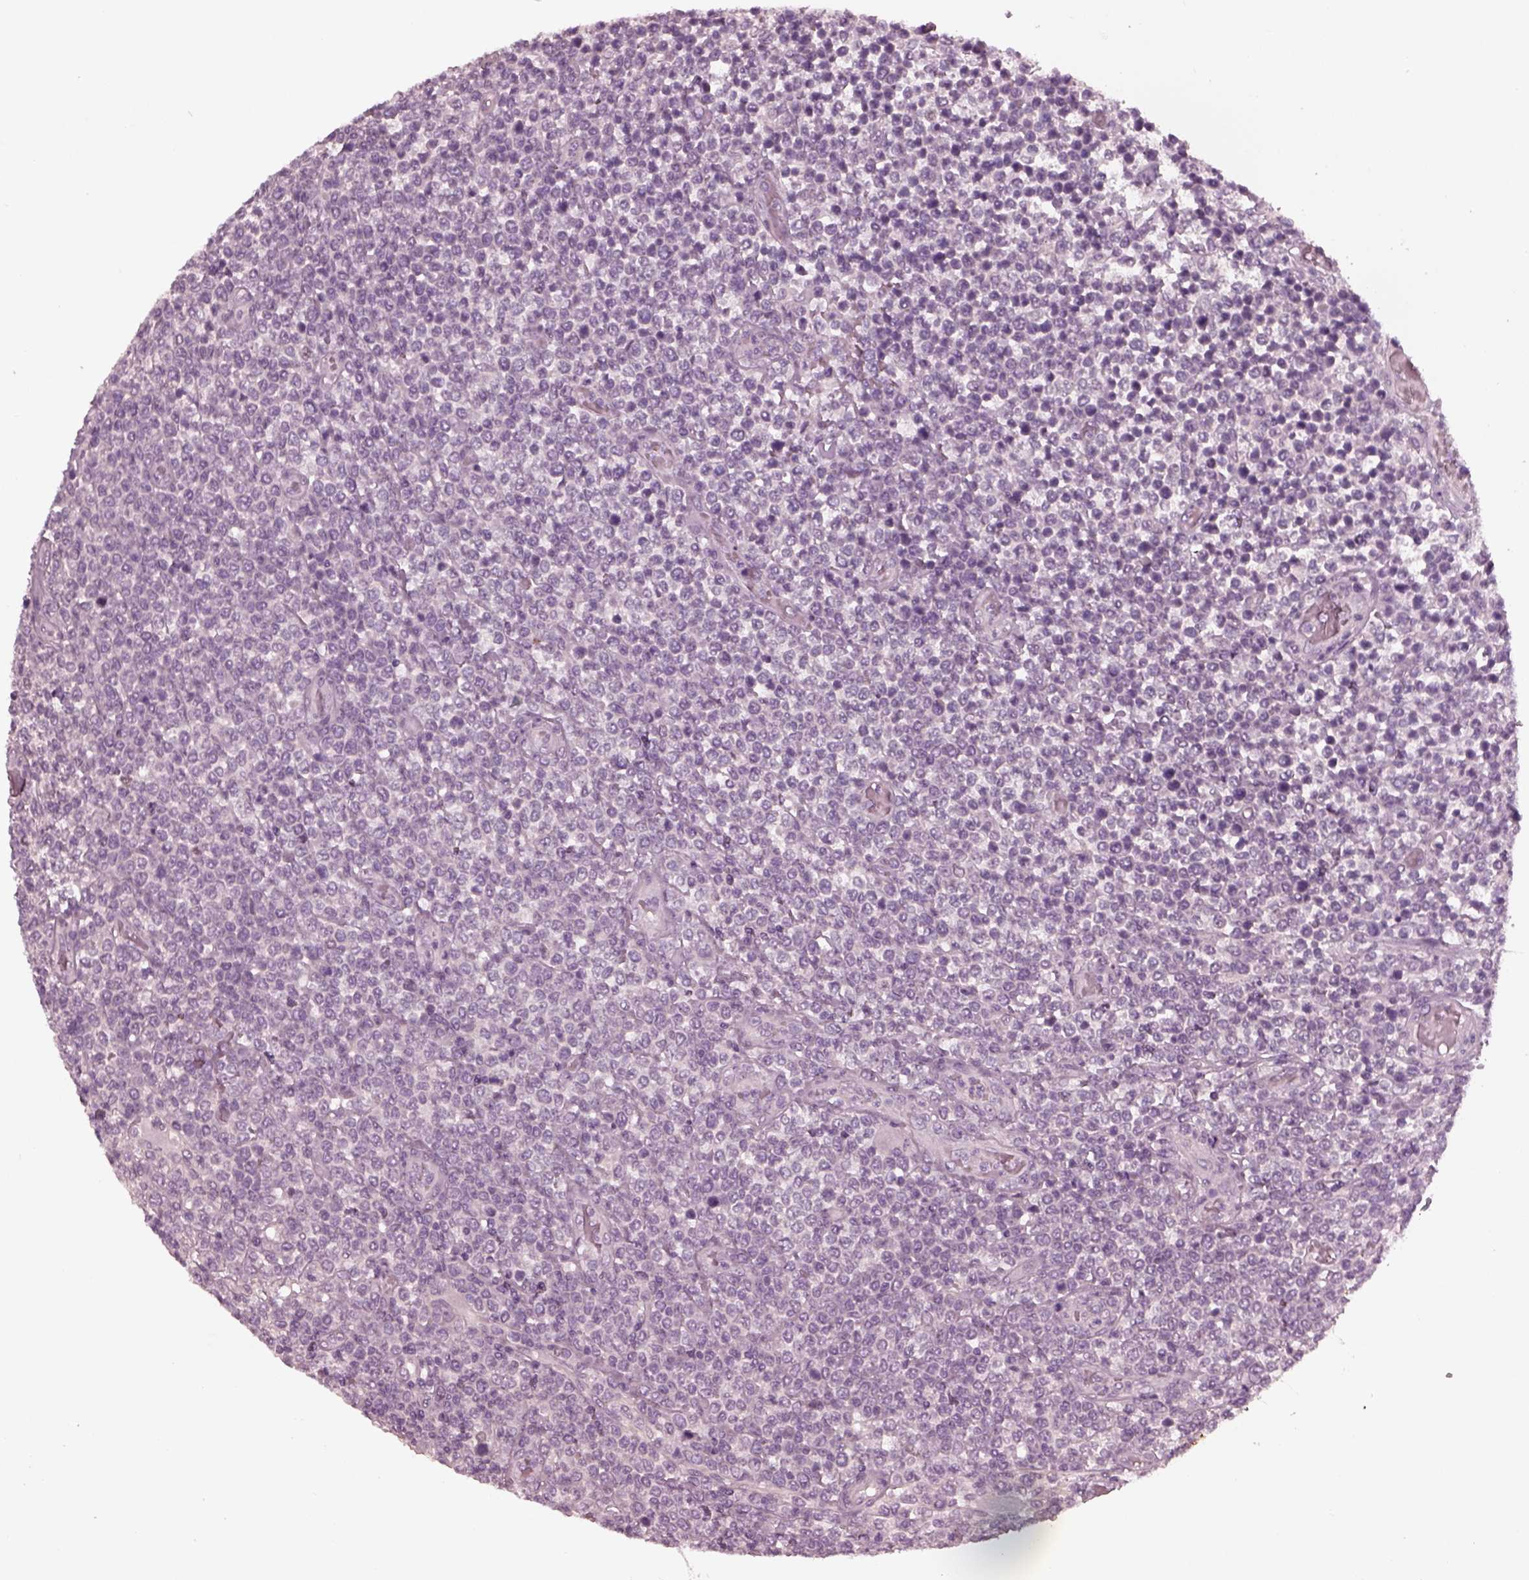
{"staining": {"intensity": "negative", "quantity": "none", "location": "none"}, "tissue": "lymphoma", "cell_type": "Tumor cells", "image_type": "cancer", "snomed": [{"axis": "morphology", "description": "Malignant lymphoma, non-Hodgkin's type, High grade"}, {"axis": "topography", "description": "Soft tissue"}], "caption": "There is no significant expression in tumor cells of high-grade malignant lymphoma, non-Hodgkin's type.", "gene": "YY2", "patient": {"sex": "female", "age": 56}}